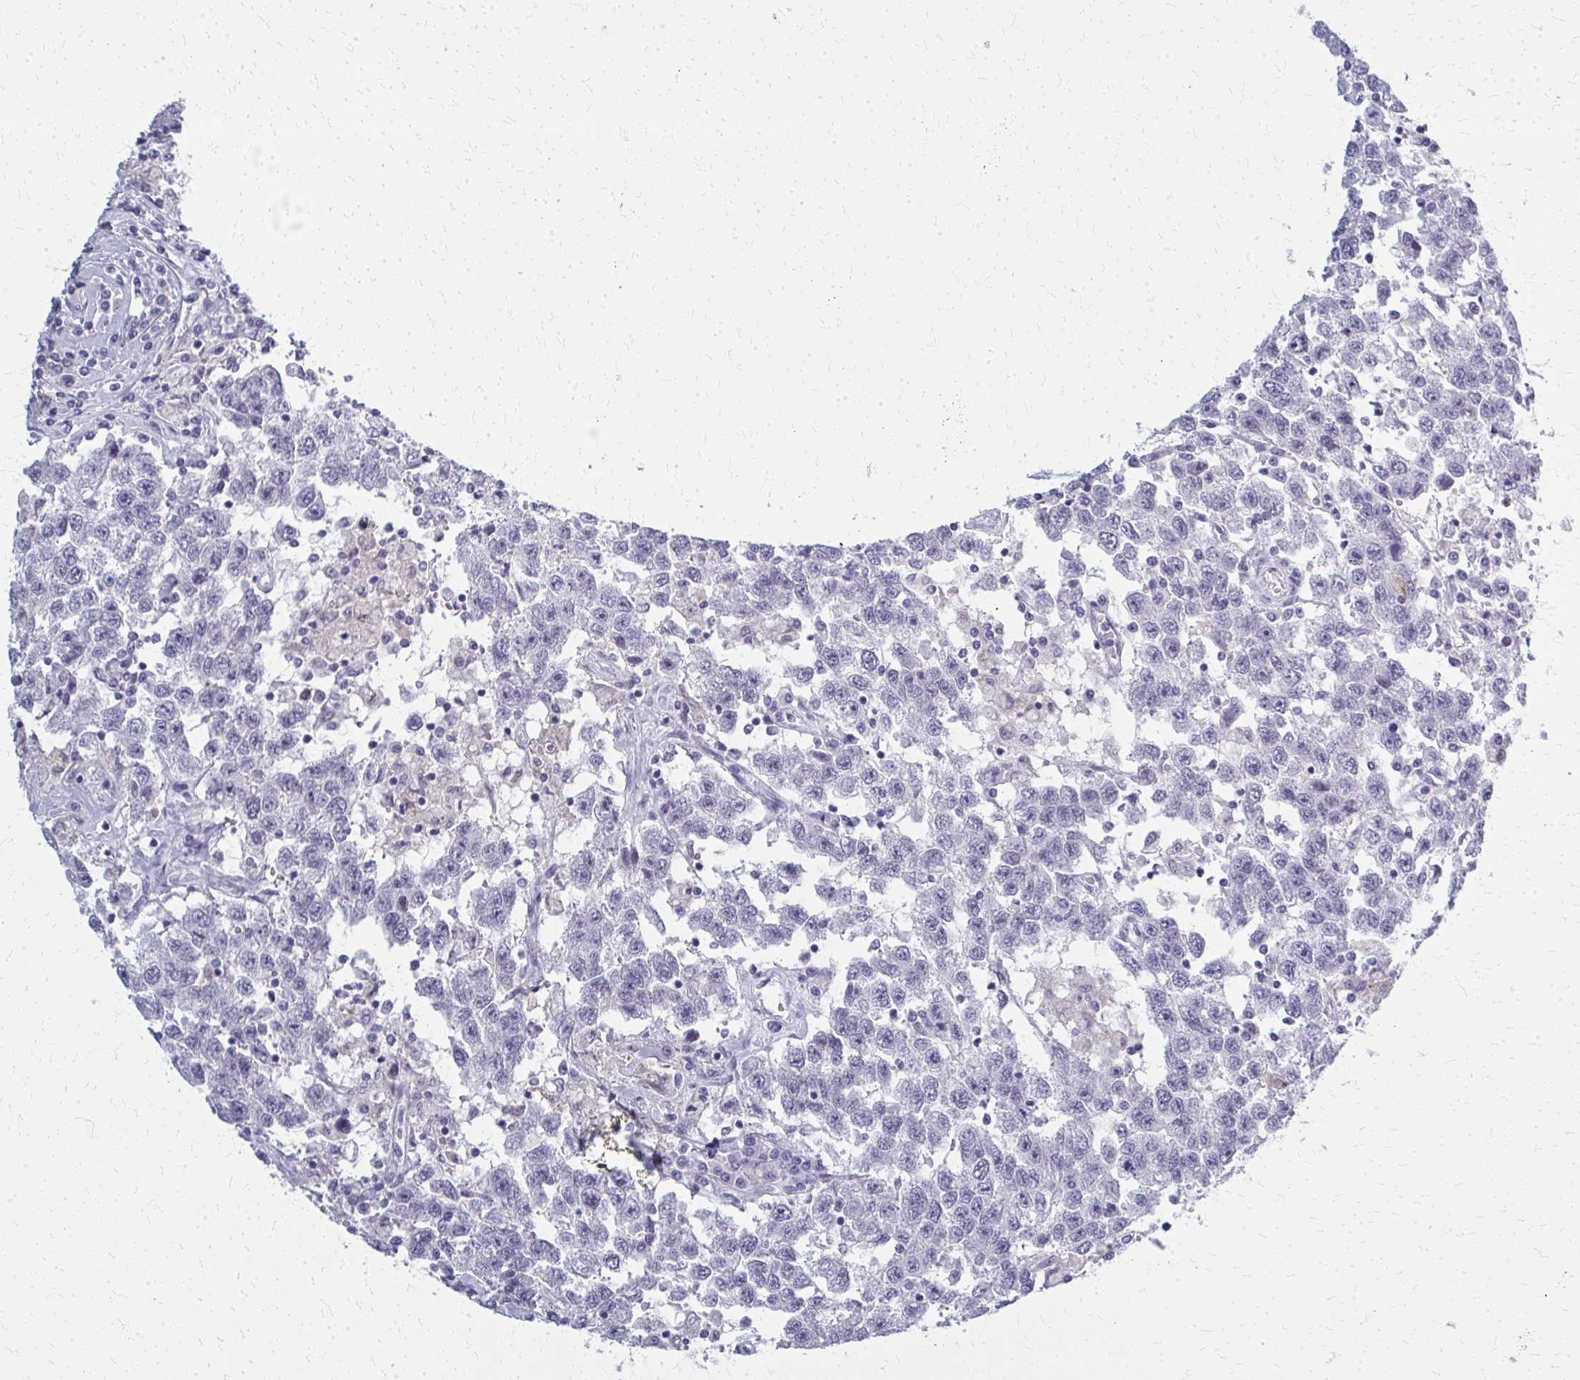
{"staining": {"intensity": "negative", "quantity": "none", "location": "none"}, "tissue": "testis cancer", "cell_type": "Tumor cells", "image_type": "cancer", "snomed": [{"axis": "morphology", "description": "Seminoma, NOS"}, {"axis": "topography", "description": "Testis"}], "caption": "Photomicrograph shows no significant protein expression in tumor cells of testis cancer.", "gene": "CASQ2", "patient": {"sex": "male", "age": 41}}